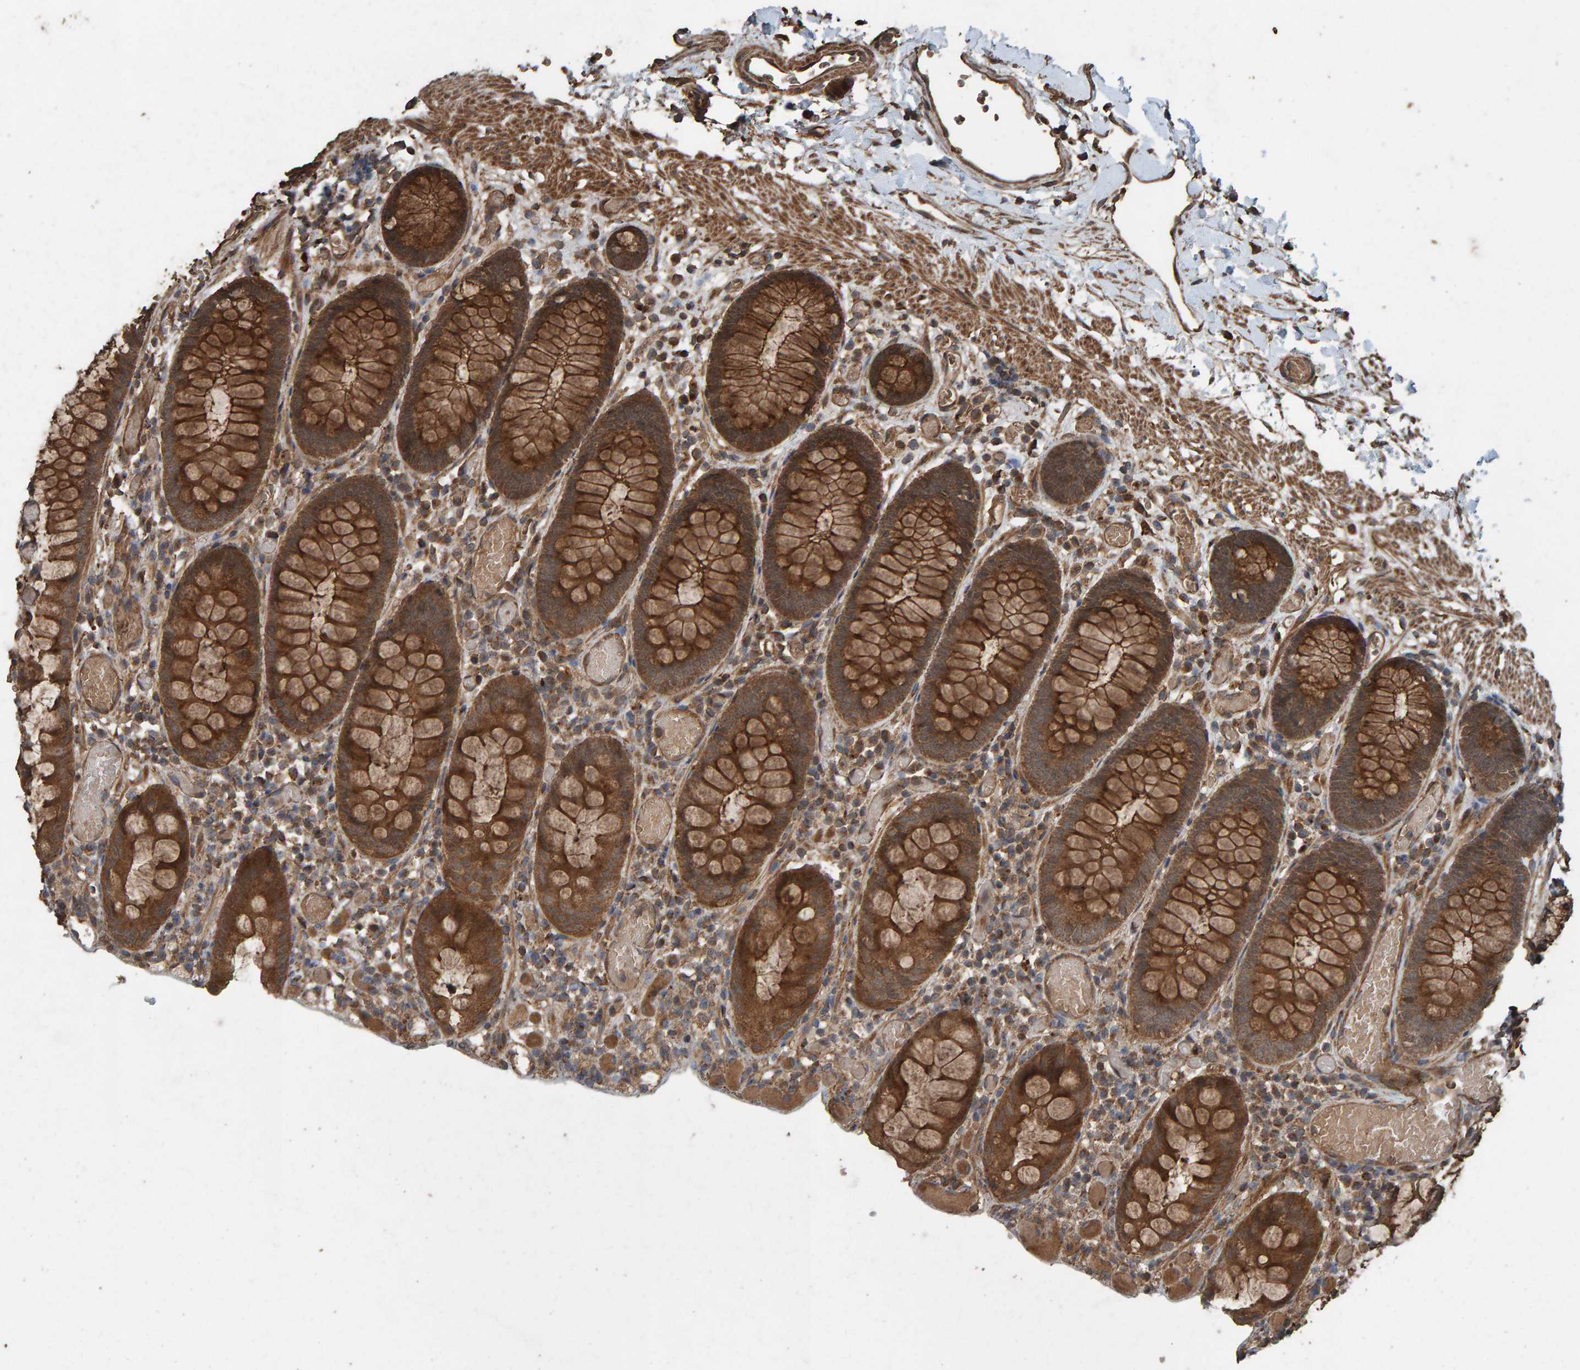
{"staining": {"intensity": "strong", "quantity": ">75%", "location": "cytoplasmic/membranous"}, "tissue": "colon", "cell_type": "Endothelial cells", "image_type": "normal", "snomed": [{"axis": "morphology", "description": "Normal tissue, NOS"}, {"axis": "topography", "description": "Colon"}], "caption": "Colon stained with DAB (3,3'-diaminobenzidine) IHC exhibits high levels of strong cytoplasmic/membranous staining in approximately >75% of endothelial cells. (DAB IHC with brightfield microscopy, high magnification).", "gene": "DUS1L", "patient": {"sex": "male", "age": 14}}